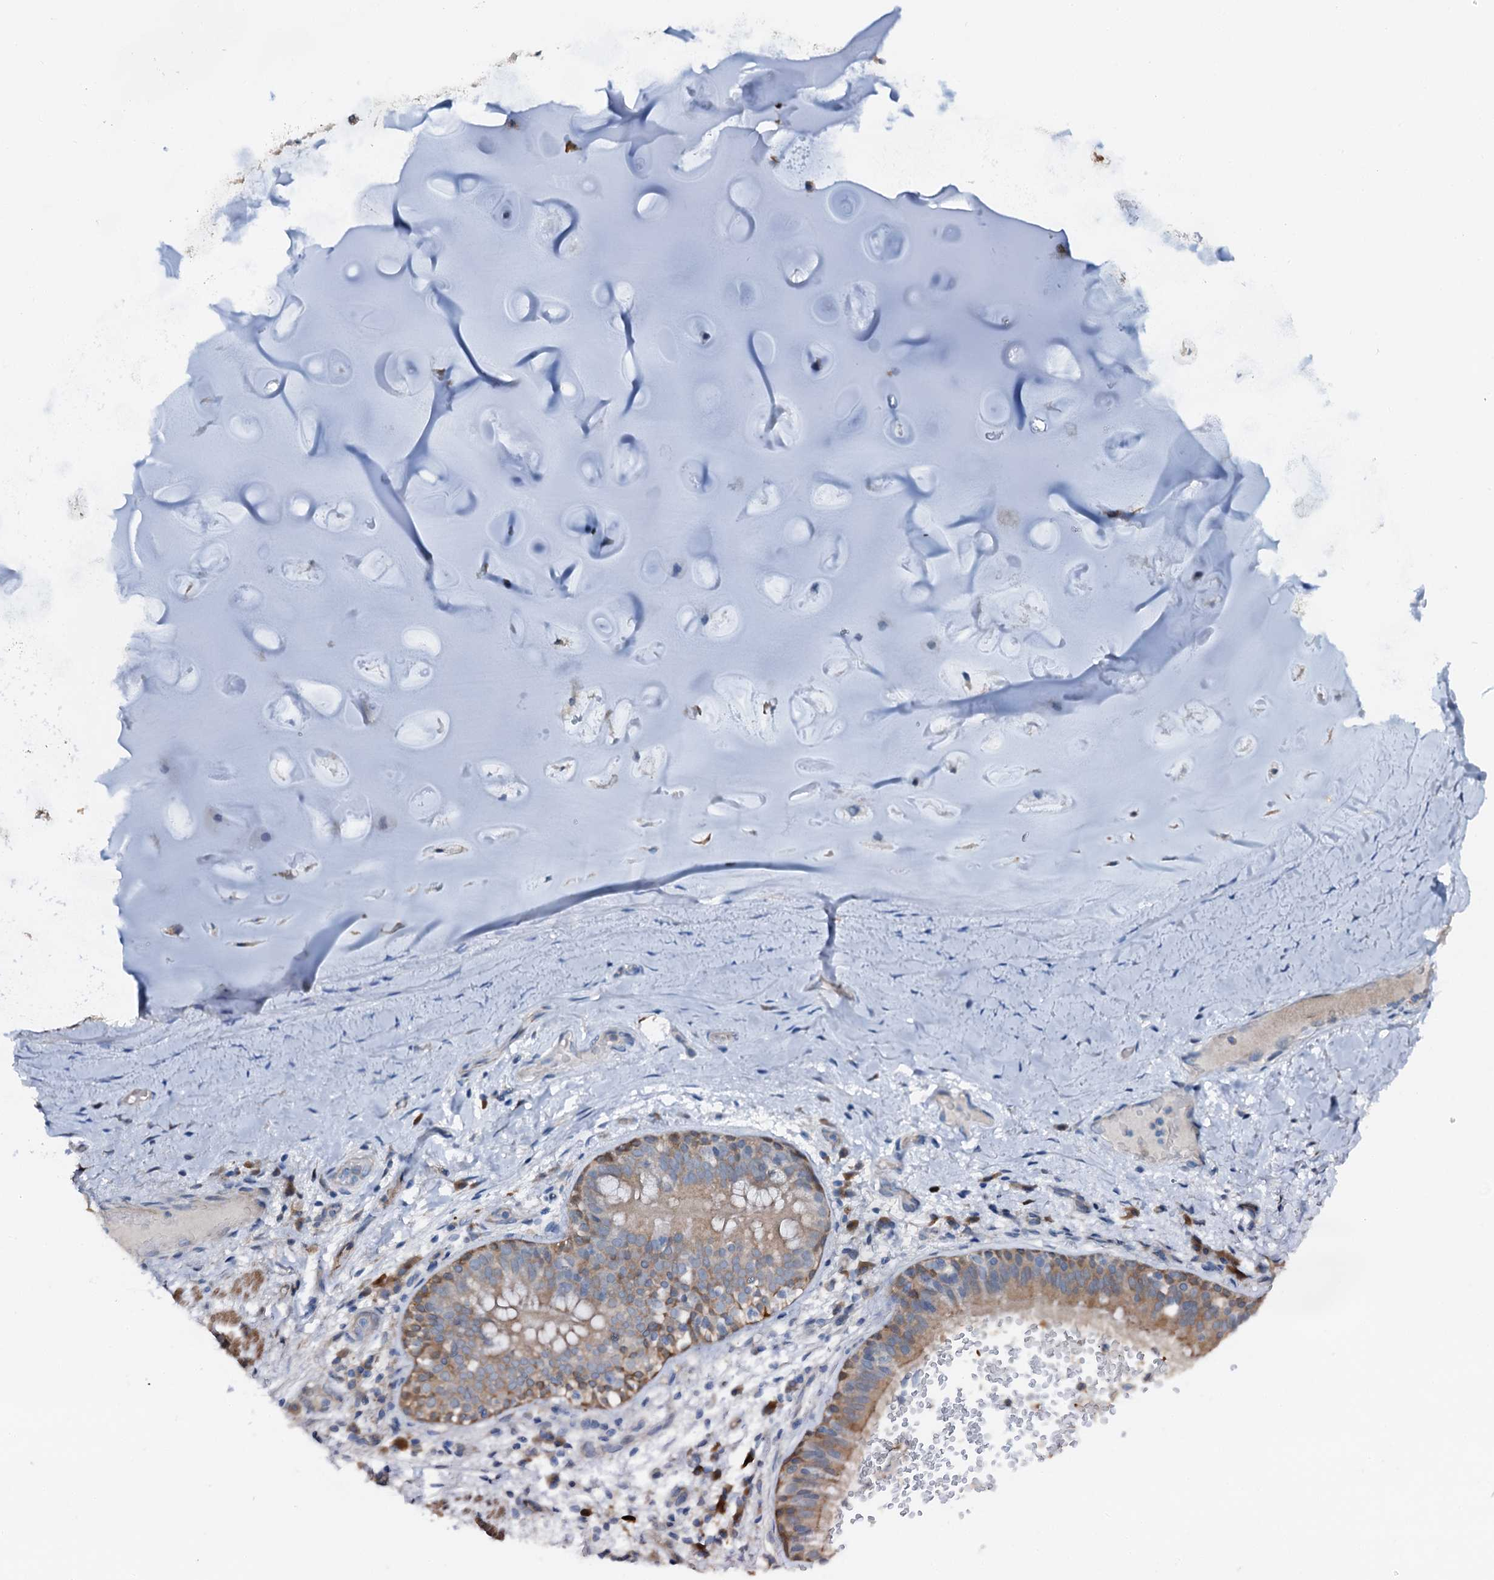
{"staining": {"intensity": "weak", "quantity": "25%-75%", "location": "cytoplasmic/membranous"}, "tissue": "soft tissue", "cell_type": "Chondrocytes", "image_type": "normal", "snomed": [{"axis": "morphology", "description": "Normal tissue, NOS"}, {"axis": "topography", "description": "Lymph node"}, {"axis": "topography", "description": "Cartilage tissue"}, {"axis": "topography", "description": "Bronchus"}], "caption": "Protein analysis of benign soft tissue shows weak cytoplasmic/membranous staining in about 25%-75% of chondrocytes. Ihc stains the protein of interest in brown and the nuclei are stained blue.", "gene": "GFOD2", "patient": {"sex": "male", "age": 63}}